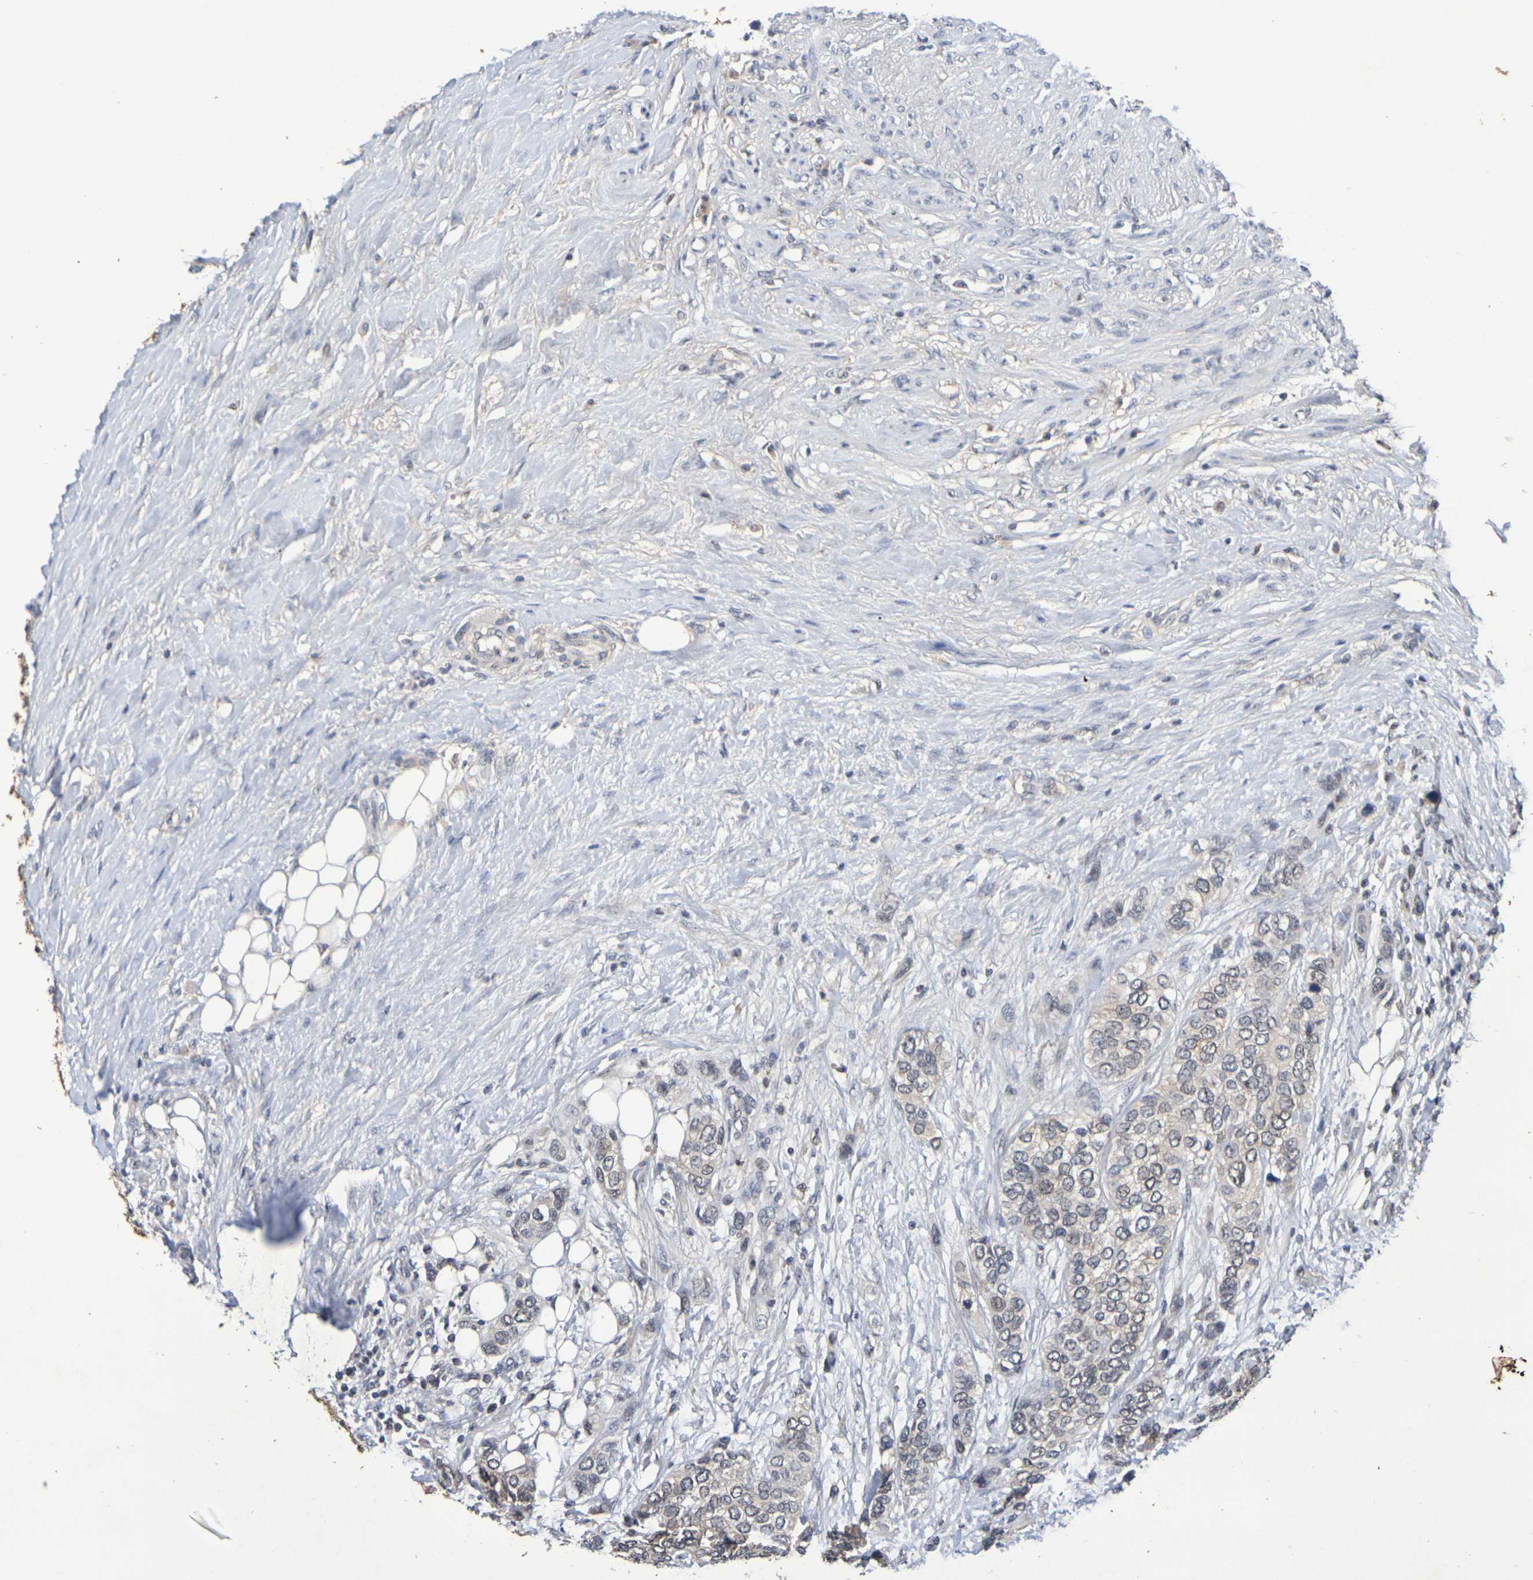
{"staining": {"intensity": "weak", "quantity": "25%-75%", "location": "cytoplasmic/membranous"}, "tissue": "urothelial cancer", "cell_type": "Tumor cells", "image_type": "cancer", "snomed": [{"axis": "morphology", "description": "Urothelial carcinoma, High grade"}, {"axis": "topography", "description": "Urinary bladder"}], "caption": "Urothelial cancer stained for a protein exhibits weak cytoplasmic/membranous positivity in tumor cells.", "gene": "TERF2", "patient": {"sex": "female", "age": 56}}